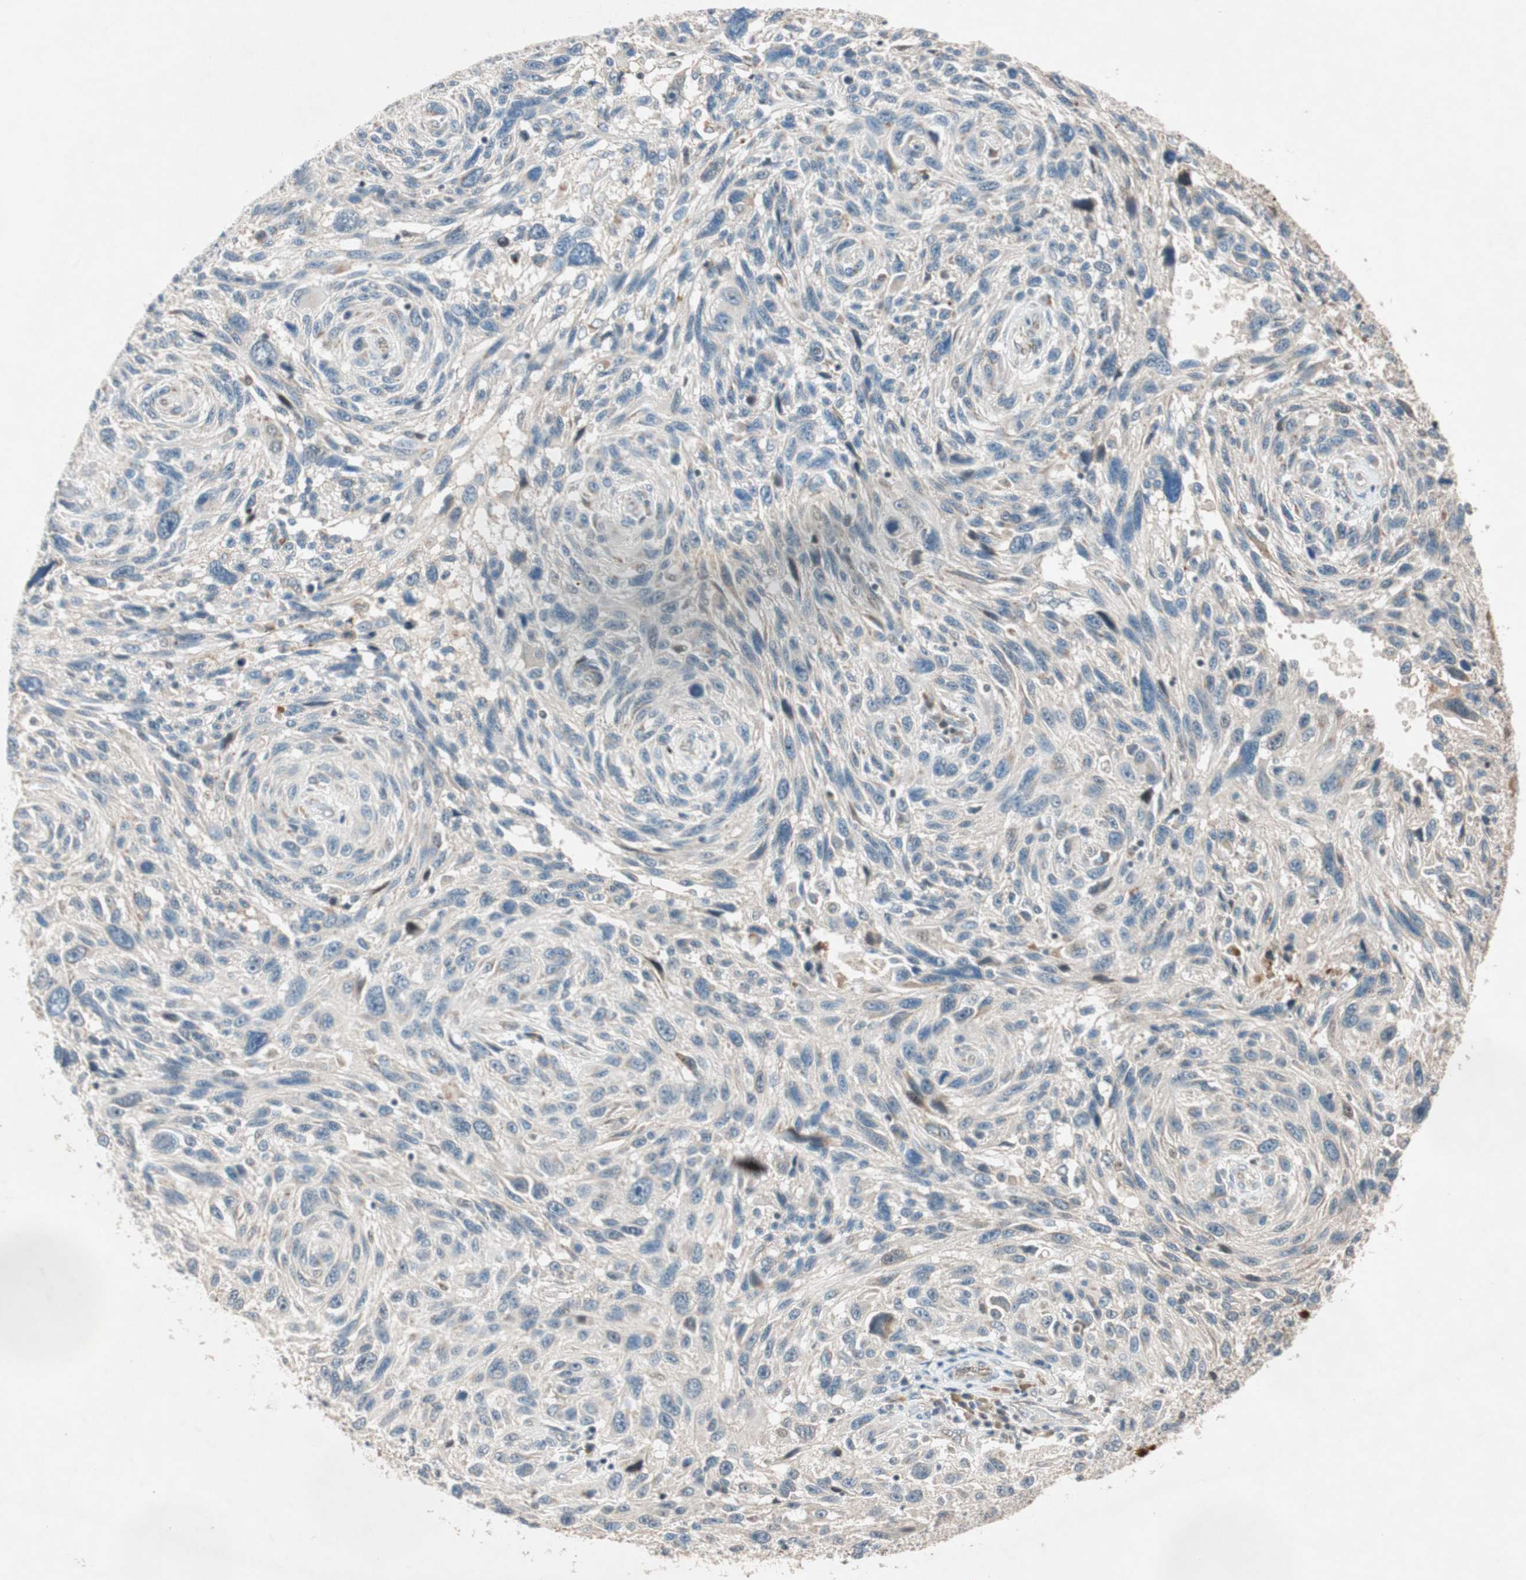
{"staining": {"intensity": "negative", "quantity": "none", "location": "none"}, "tissue": "melanoma", "cell_type": "Tumor cells", "image_type": "cancer", "snomed": [{"axis": "morphology", "description": "Malignant melanoma, NOS"}, {"axis": "topography", "description": "Skin"}], "caption": "Malignant melanoma was stained to show a protein in brown. There is no significant staining in tumor cells. (DAB immunohistochemistry, high magnification).", "gene": "EPHA6", "patient": {"sex": "male", "age": 53}}